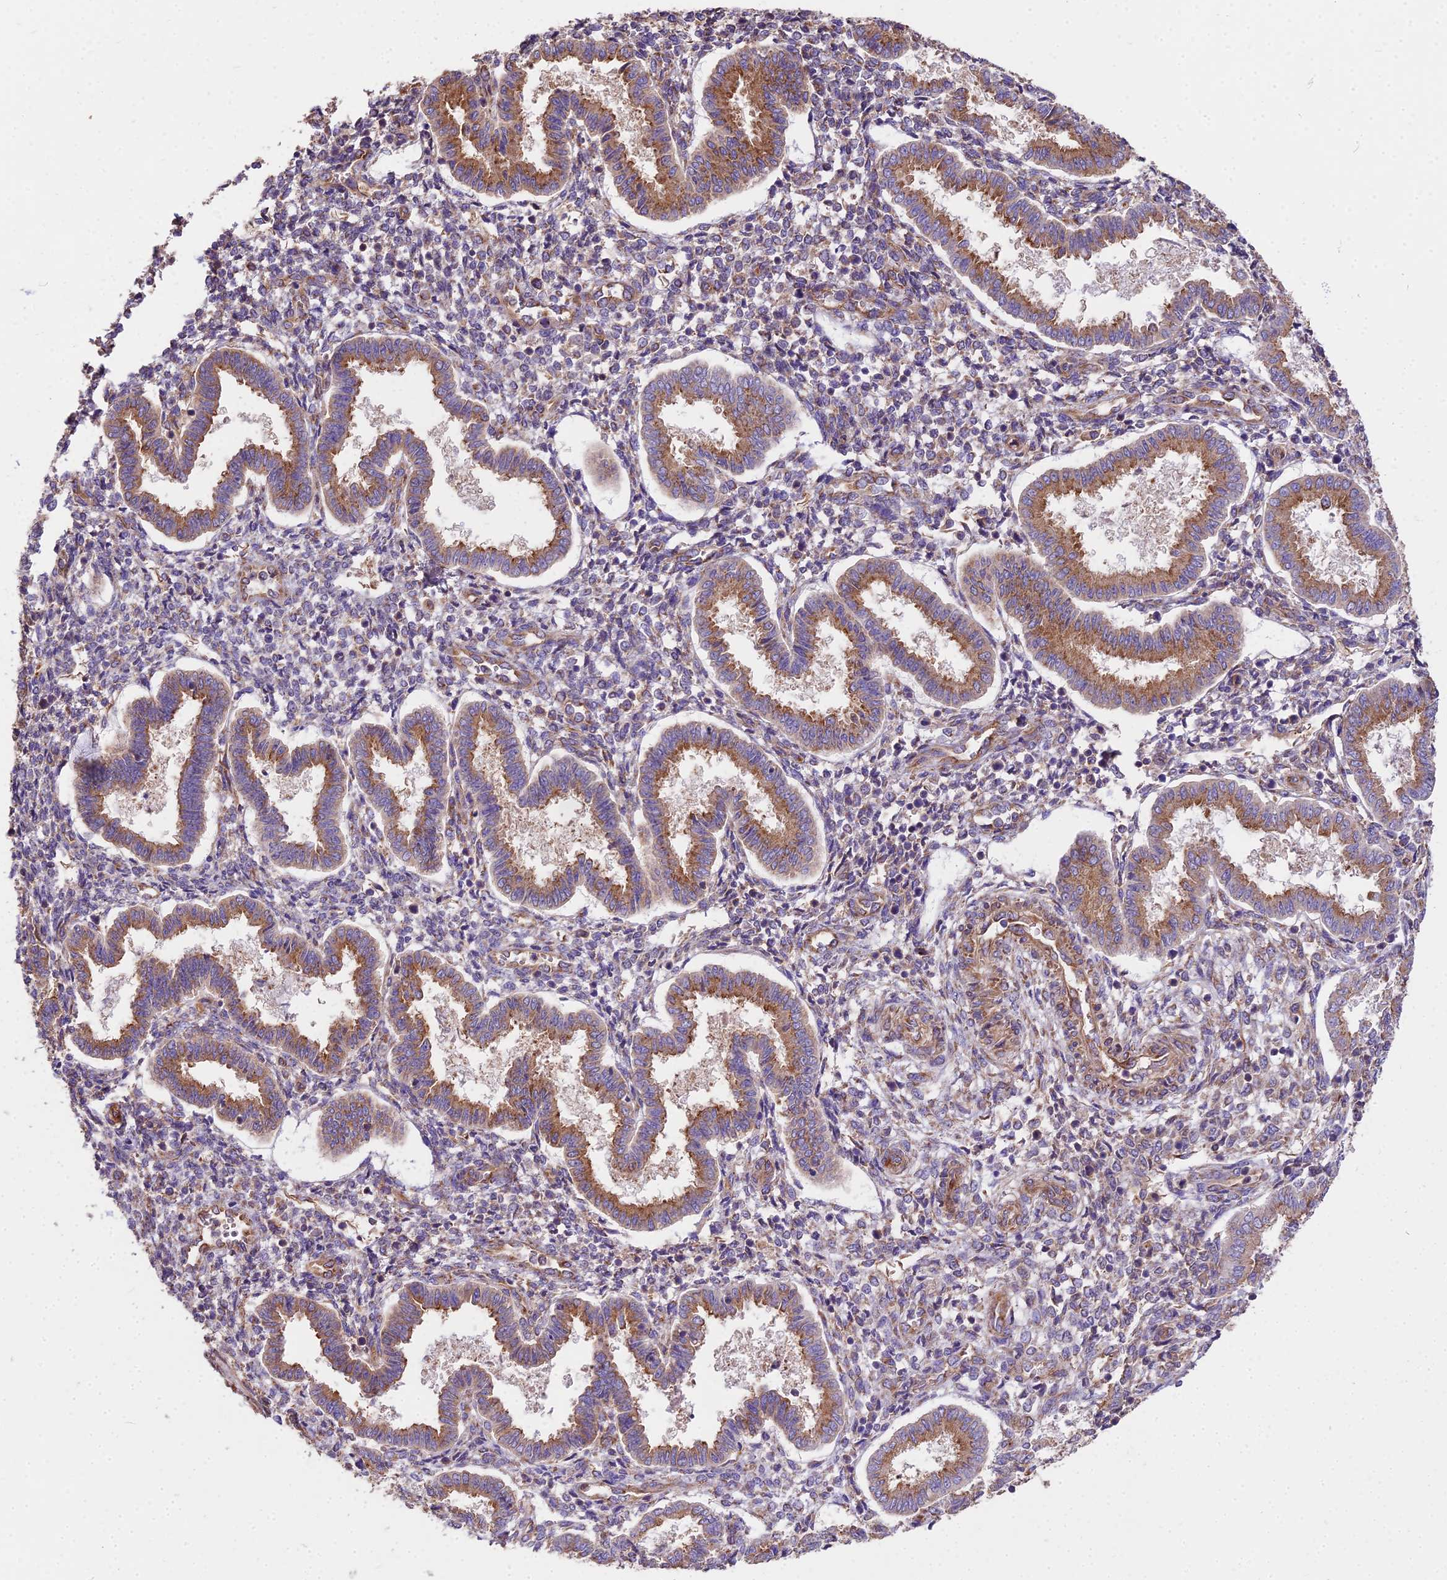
{"staining": {"intensity": "moderate", "quantity": "25%-75%", "location": "cytoplasmic/membranous"}, "tissue": "endometrium", "cell_type": "Cells in endometrial stroma", "image_type": "normal", "snomed": [{"axis": "morphology", "description": "Normal tissue, NOS"}, {"axis": "topography", "description": "Endometrium"}], "caption": "IHC (DAB (3,3'-diaminobenzidine)) staining of benign human endometrium demonstrates moderate cytoplasmic/membranous protein positivity in about 25%-75% of cells in endometrial stroma.", "gene": "DCTN3", "patient": {"sex": "female", "age": 24}}